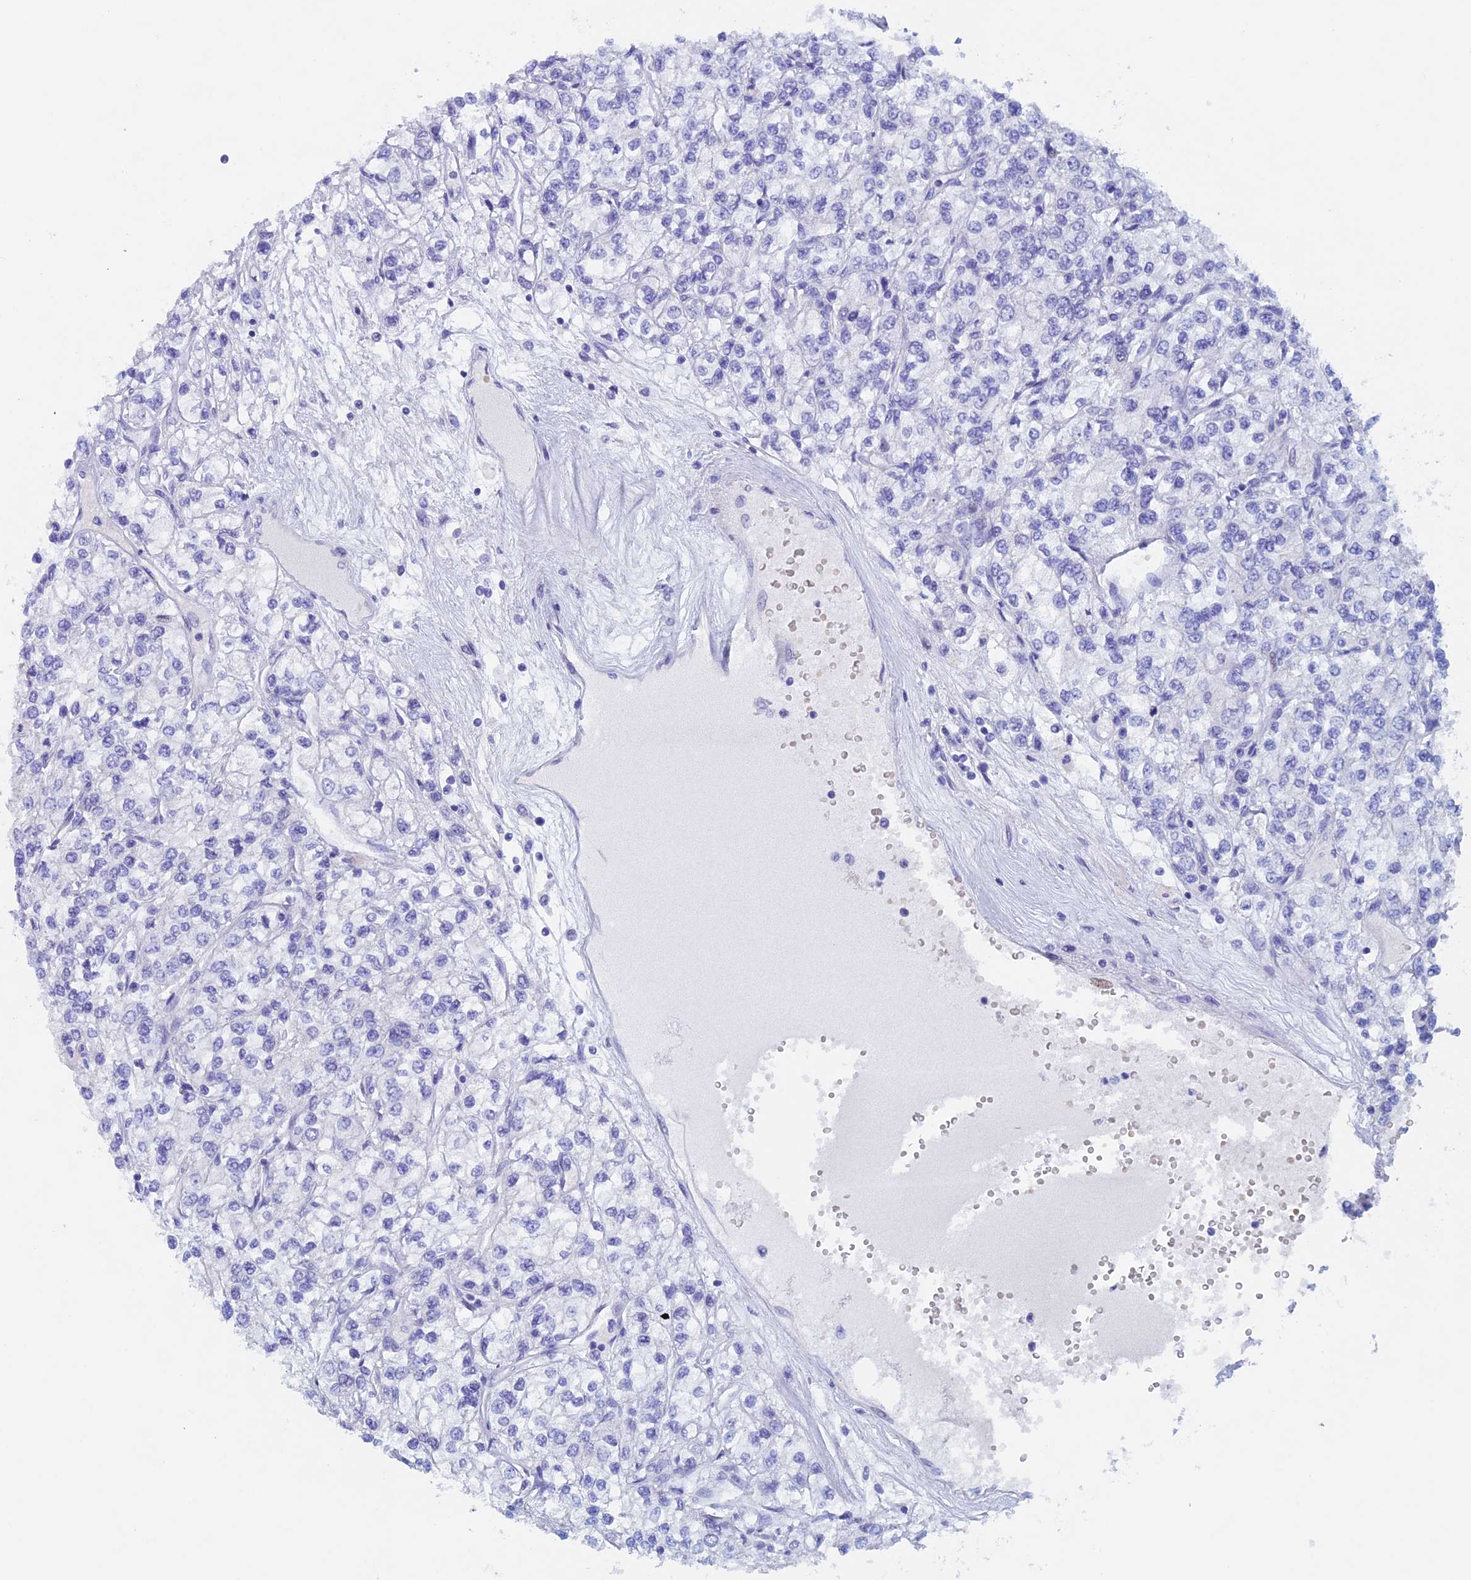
{"staining": {"intensity": "negative", "quantity": "none", "location": "none"}, "tissue": "renal cancer", "cell_type": "Tumor cells", "image_type": "cancer", "snomed": [{"axis": "morphology", "description": "Adenocarcinoma, NOS"}, {"axis": "topography", "description": "Kidney"}], "caption": "An image of renal cancer (adenocarcinoma) stained for a protein shows no brown staining in tumor cells. The staining was performed using DAB to visualize the protein expression in brown, while the nuclei were stained in blue with hematoxylin (Magnification: 20x).", "gene": "PSMC3IP", "patient": {"sex": "male", "age": 80}}